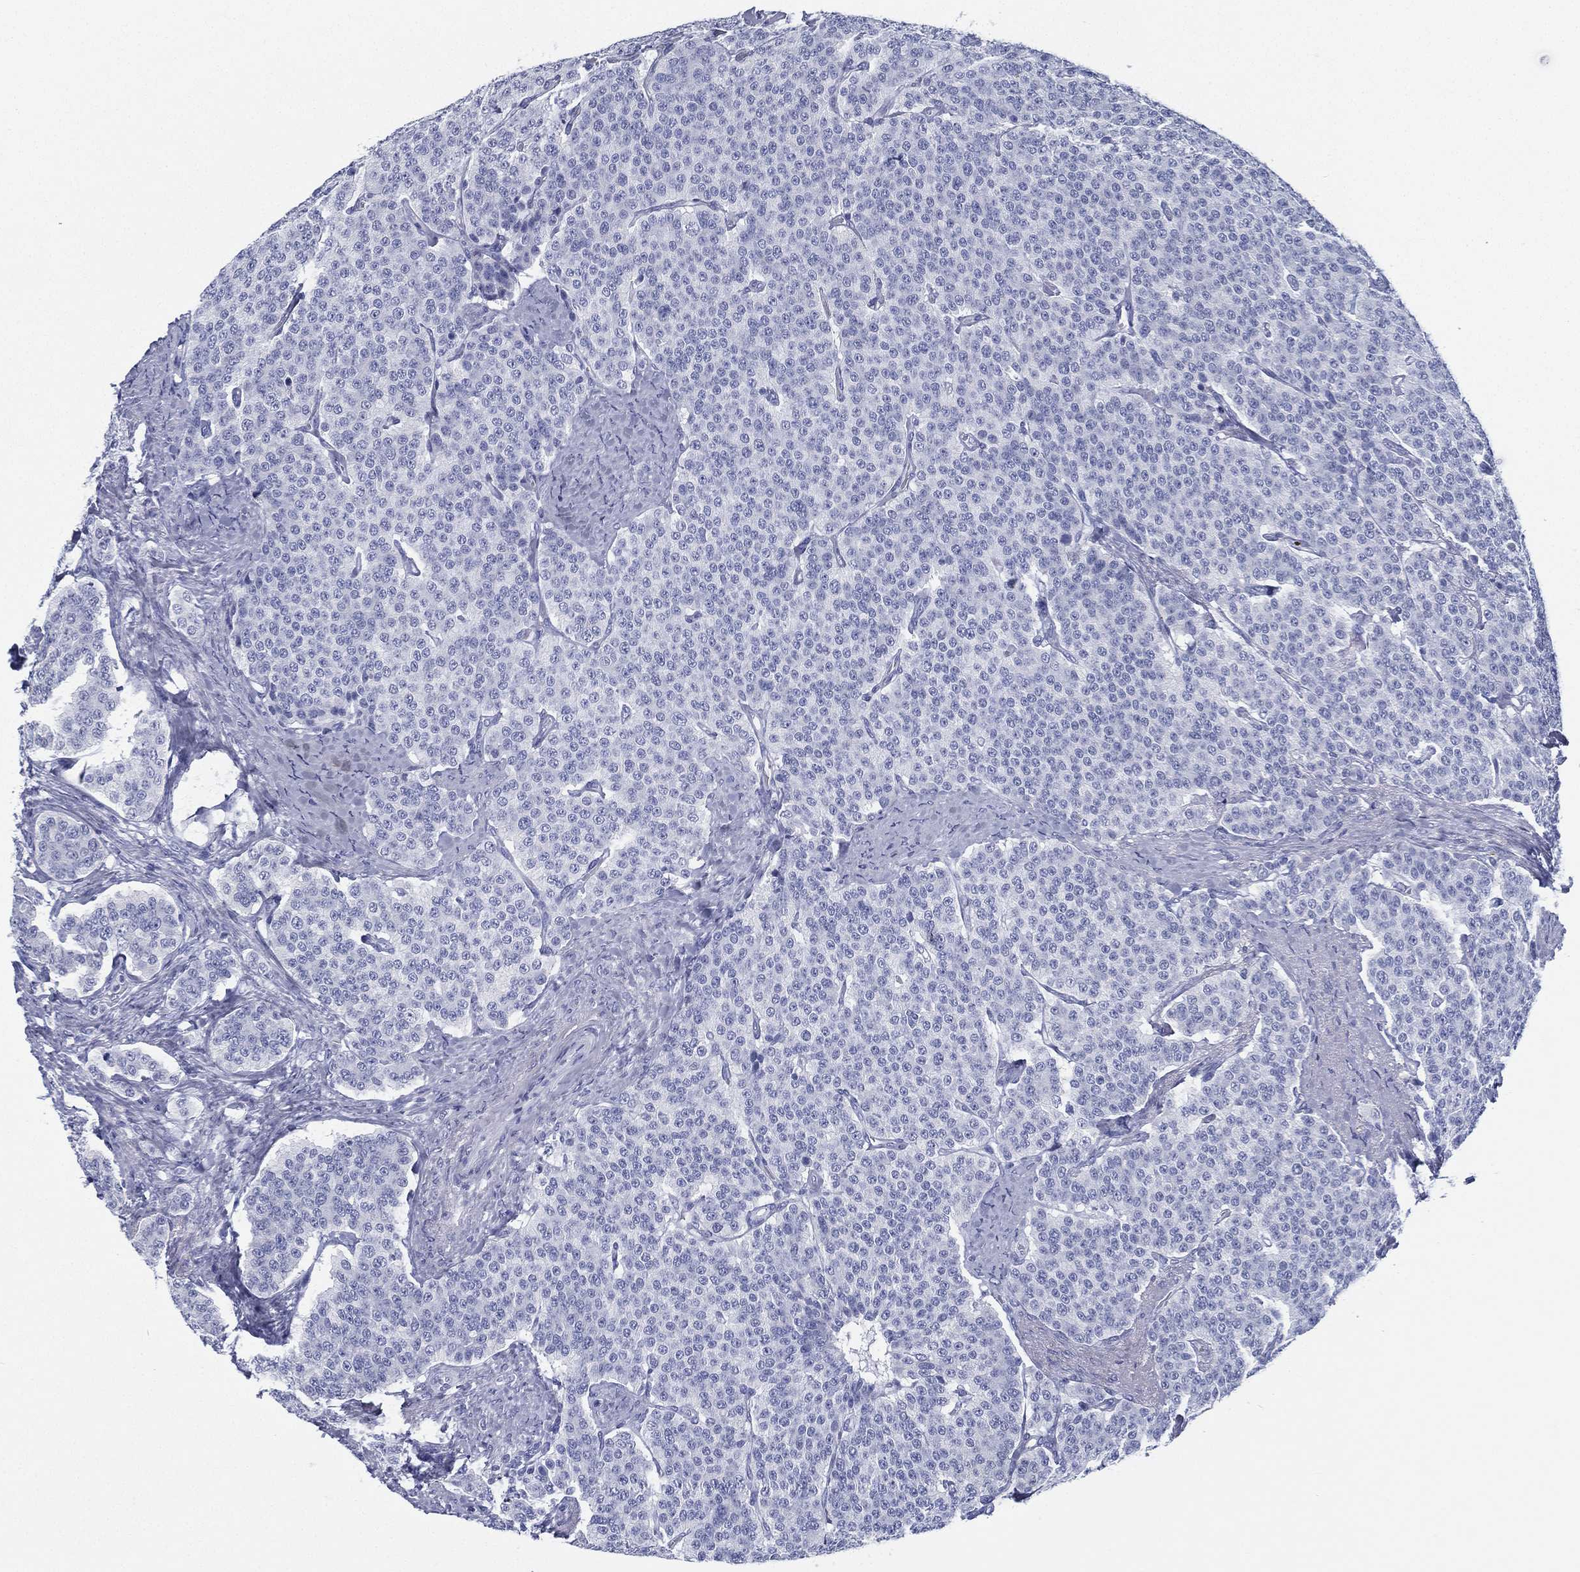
{"staining": {"intensity": "negative", "quantity": "none", "location": "none"}, "tissue": "carcinoid", "cell_type": "Tumor cells", "image_type": "cancer", "snomed": [{"axis": "morphology", "description": "Carcinoid, malignant, NOS"}, {"axis": "topography", "description": "Small intestine"}], "caption": "An IHC micrograph of malignant carcinoid is shown. There is no staining in tumor cells of malignant carcinoid.", "gene": "RSPH4A", "patient": {"sex": "female", "age": 58}}